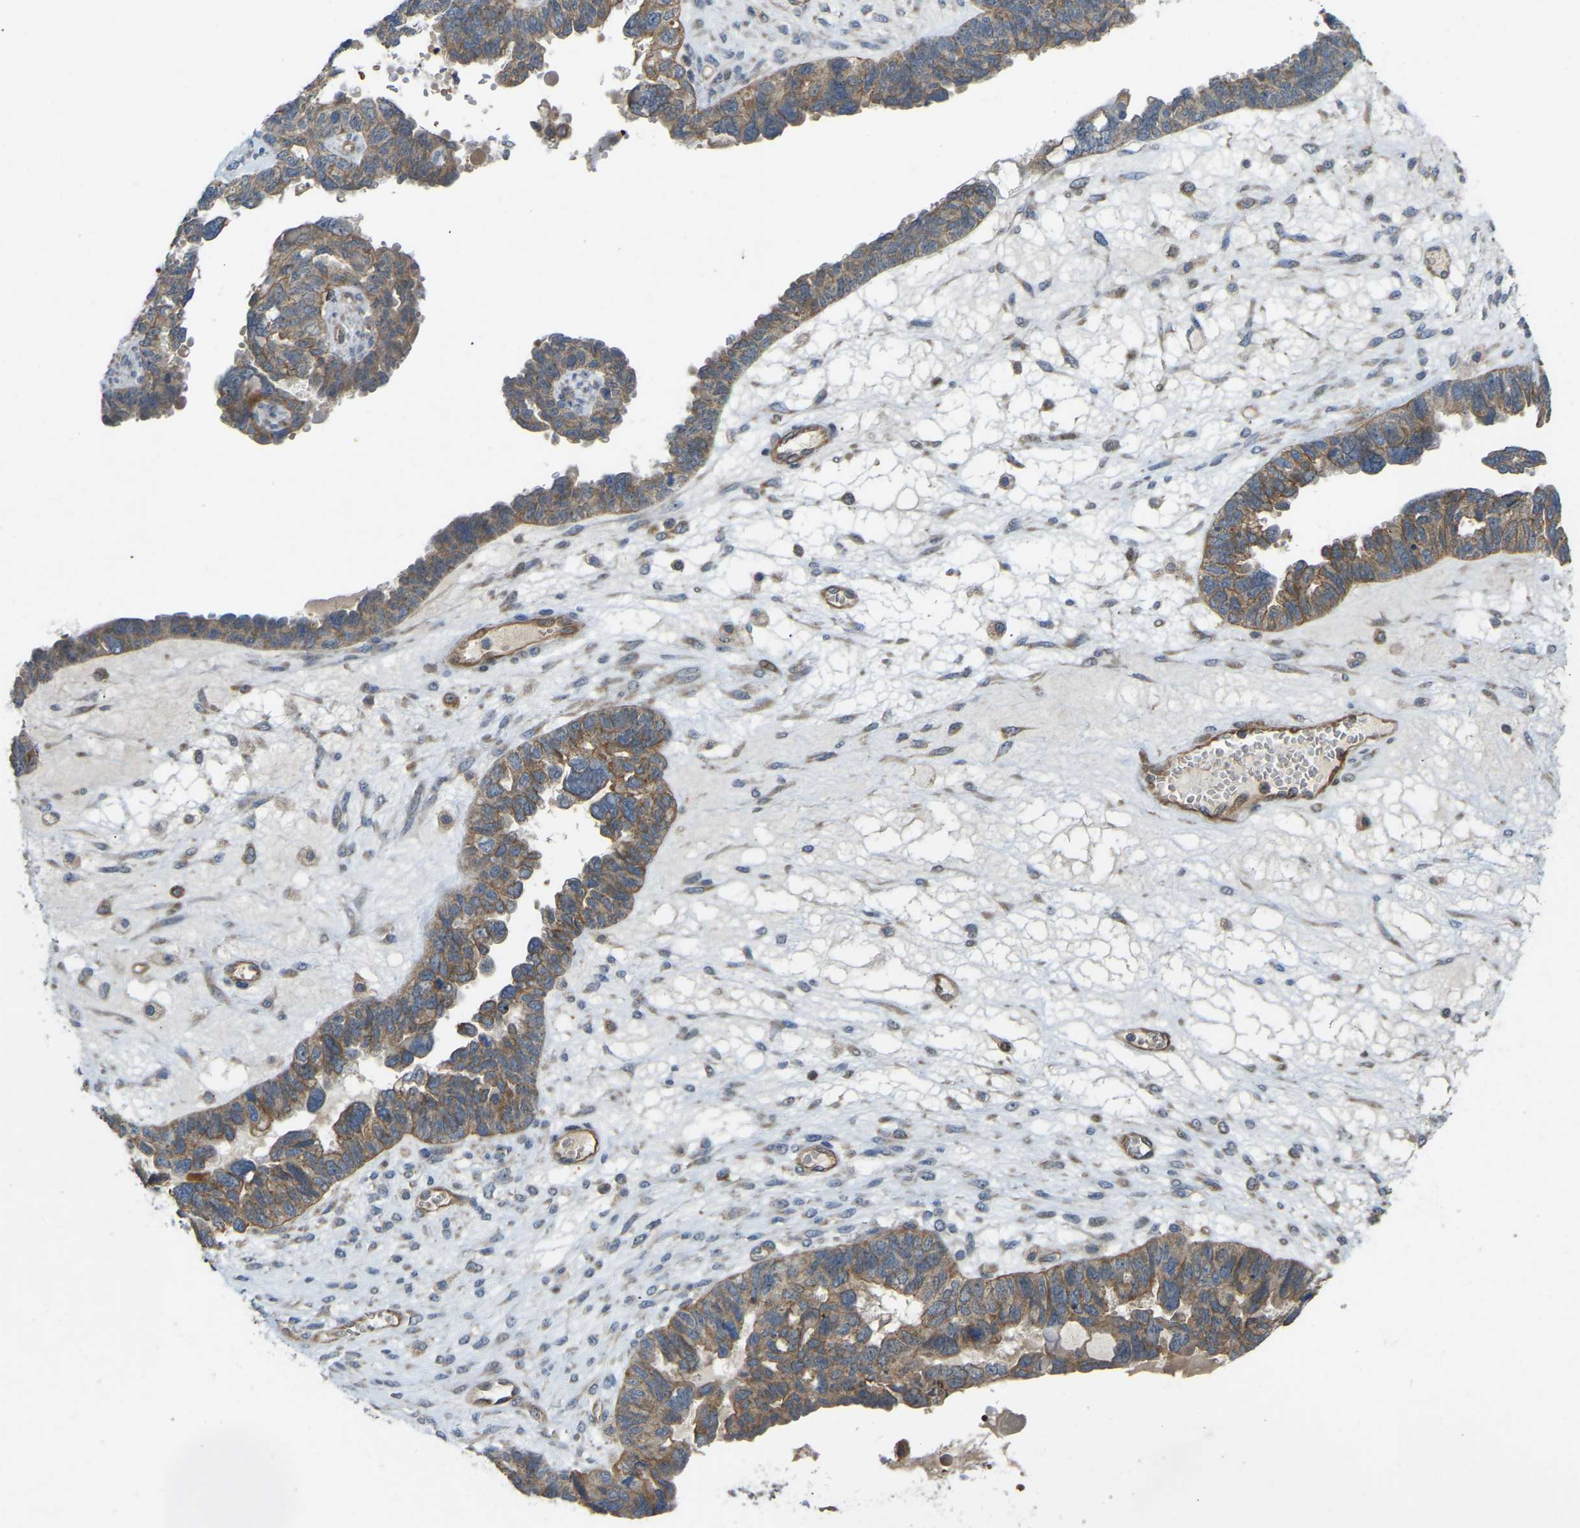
{"staining": {"intensity": "moderate", "quantity": ">75%", "location": "cytoplasmic/membranous"}, "tissue": "ovarian cancer", "cell_type": "Tumor cells", "image_type": "cancer", "snomed": [{"axis": "morphology", "description": "Cystadenocarcinoma, serous, NOS"}, {"axis": "topography", "description": "Ovary"}], "caption": "This is an image of immunohistochemistry staining of ovarian cancer, which shows moderate staining in the cytoplasmic/membranous of tumor cells.", "gene": "C21orf91", "patient": {"sex": "female", "age": 79}}